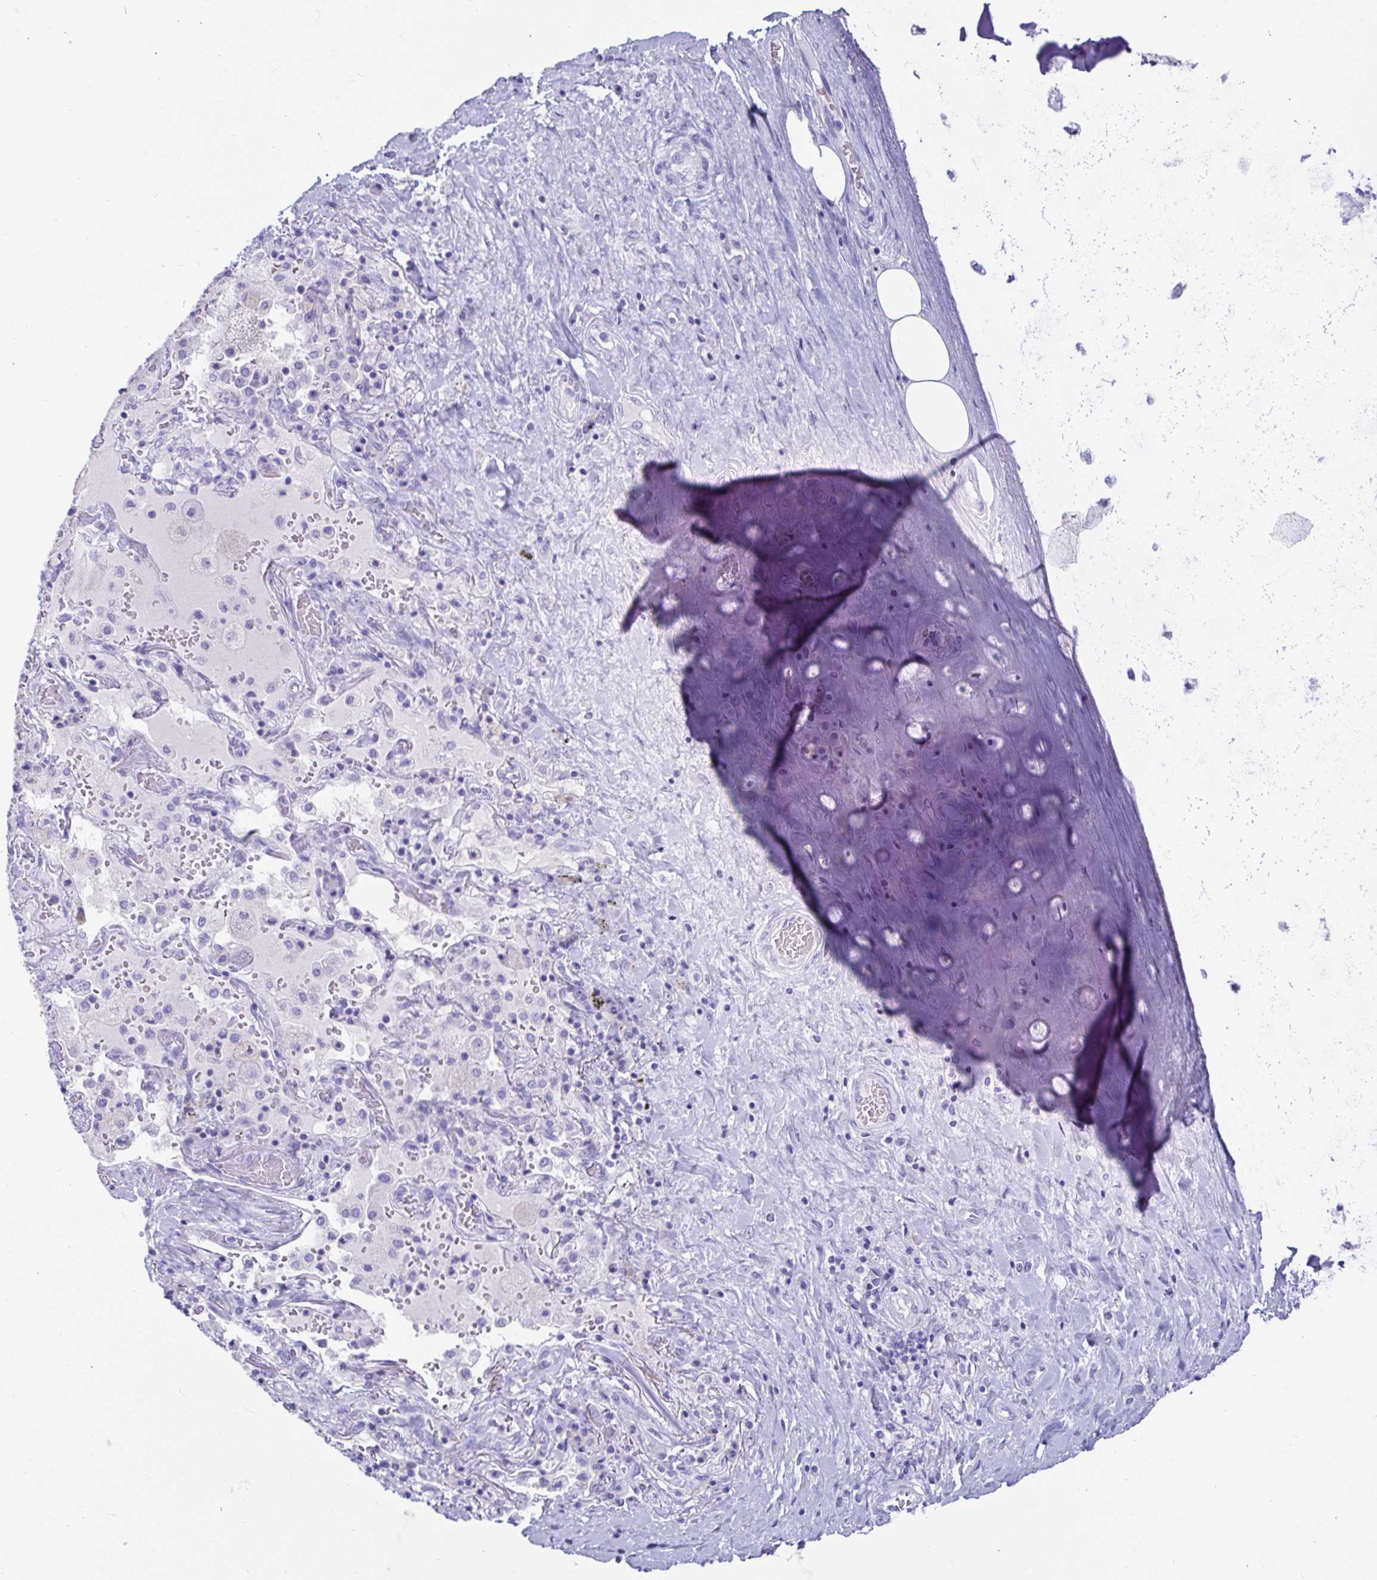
{"staining": {"intensity": "negative", "quantity": "none", "location": "none"}, "tissue": "adipose tissue", "cell_type": "Adipocytes", "image_type": "normal", "snomed": [{"axis": "morphology", "description": "Normal tissue, NOS"}, {"axis": "topography", "description": "Cartilage tissue"}, {"axis": "topography", "description": "Bronchus"}], "caption": "This is a photomicrograph of IHC staining of benign adipose tissue, which shows no staining in adipocytes.", "gene": "ZPBP2", "patient": {"sex": "male", "age": 64}}